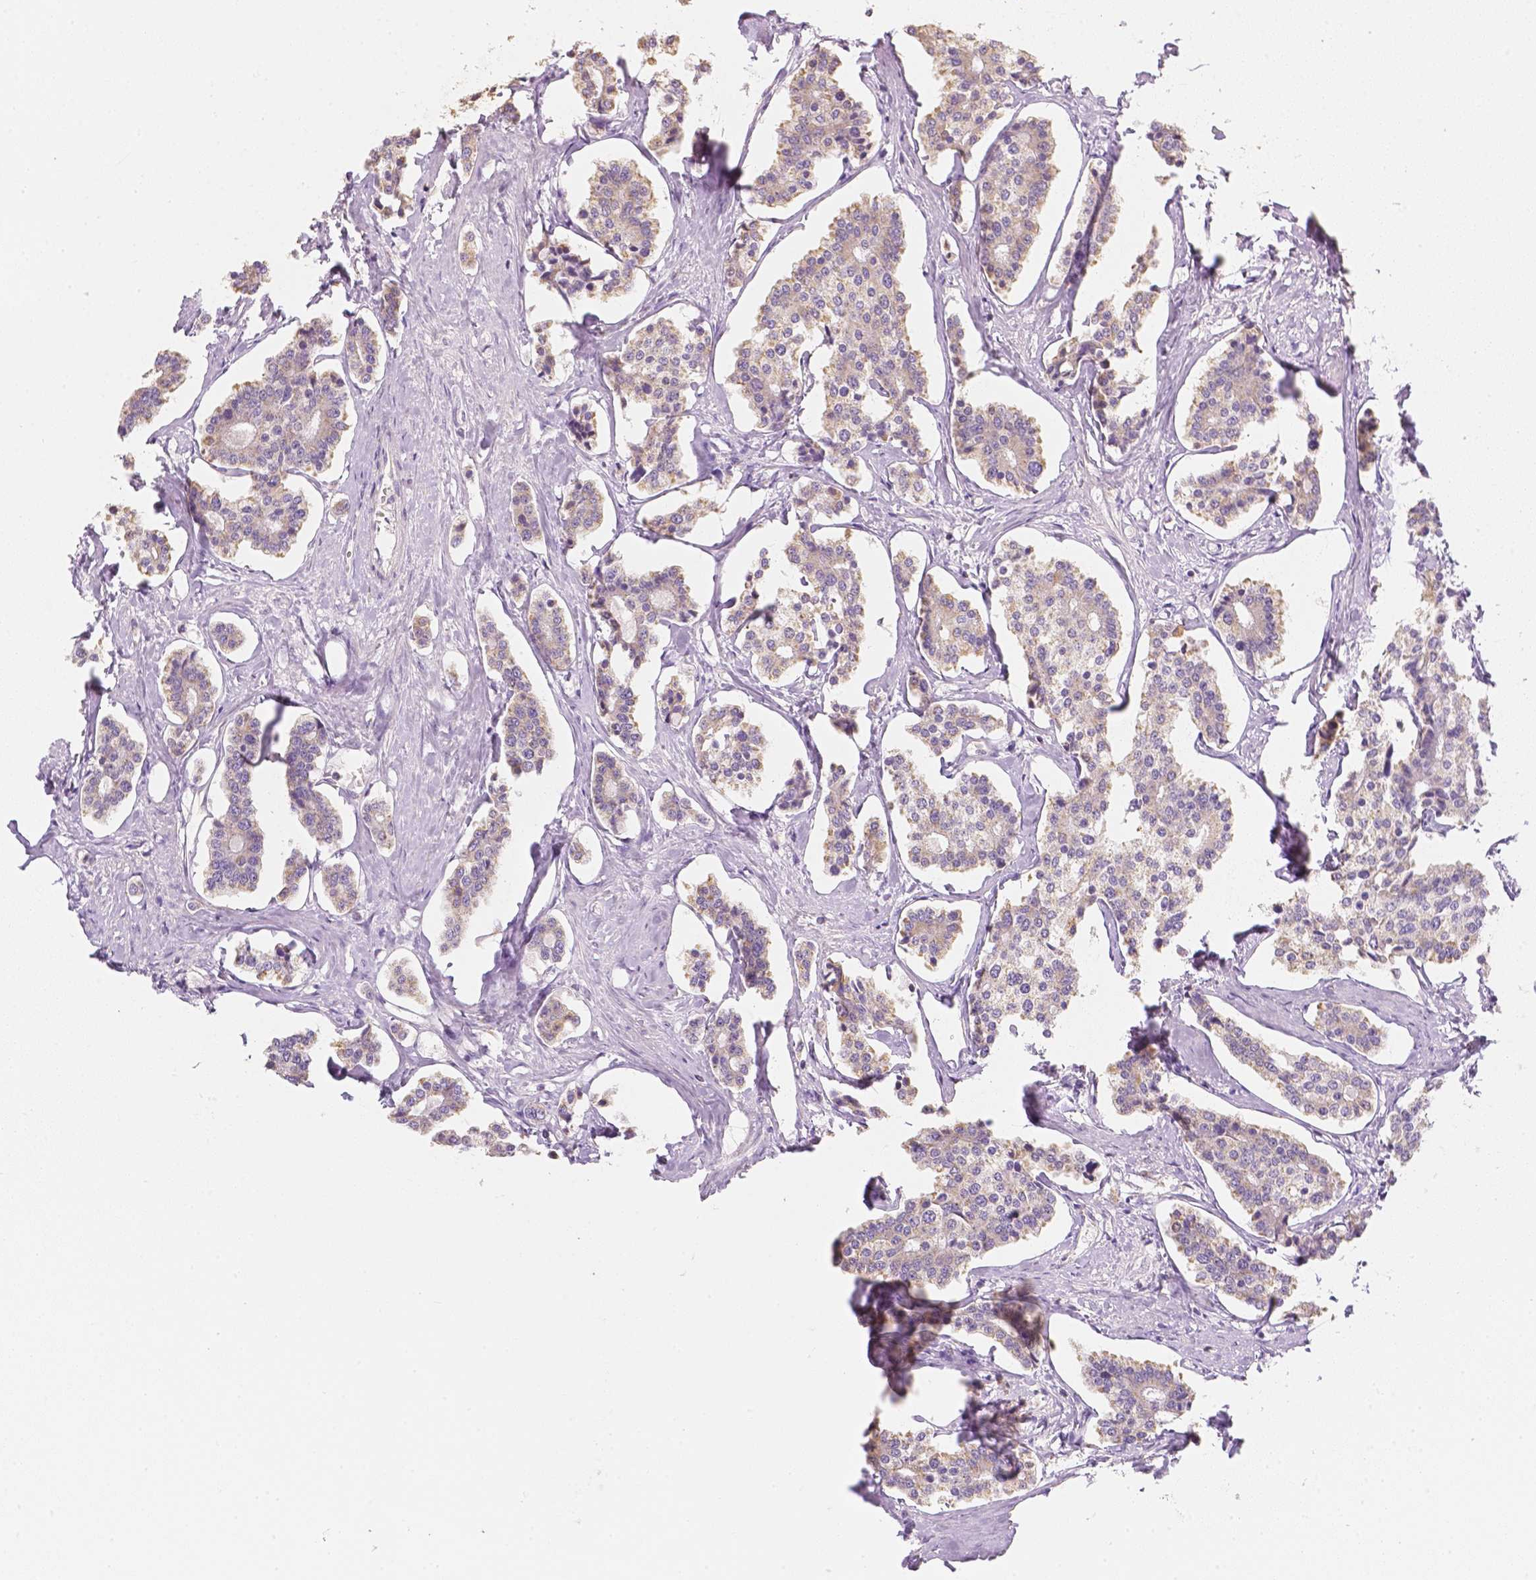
{"staining": {"intensity": "weak", "quantity": ">75%", "location": "cytoplasmic/membranous"}, "tissue": "carcinoid", "cell_type": "Tumor cells", "image_type": "cancer", "snomed": [{"axis": "morphology", "description": "Carcinoid, malignant, NOS"}, {"axis": "topography", "description": "Small intestine"}], "caption": "Malignant carcinoid was stained to show a protein in brown. There is low levels of weak cytoplasmic/membranous staining in about >75% of tumor cells.", "gene": "NVL", "patient": {"sex": "female", "age": 65}}